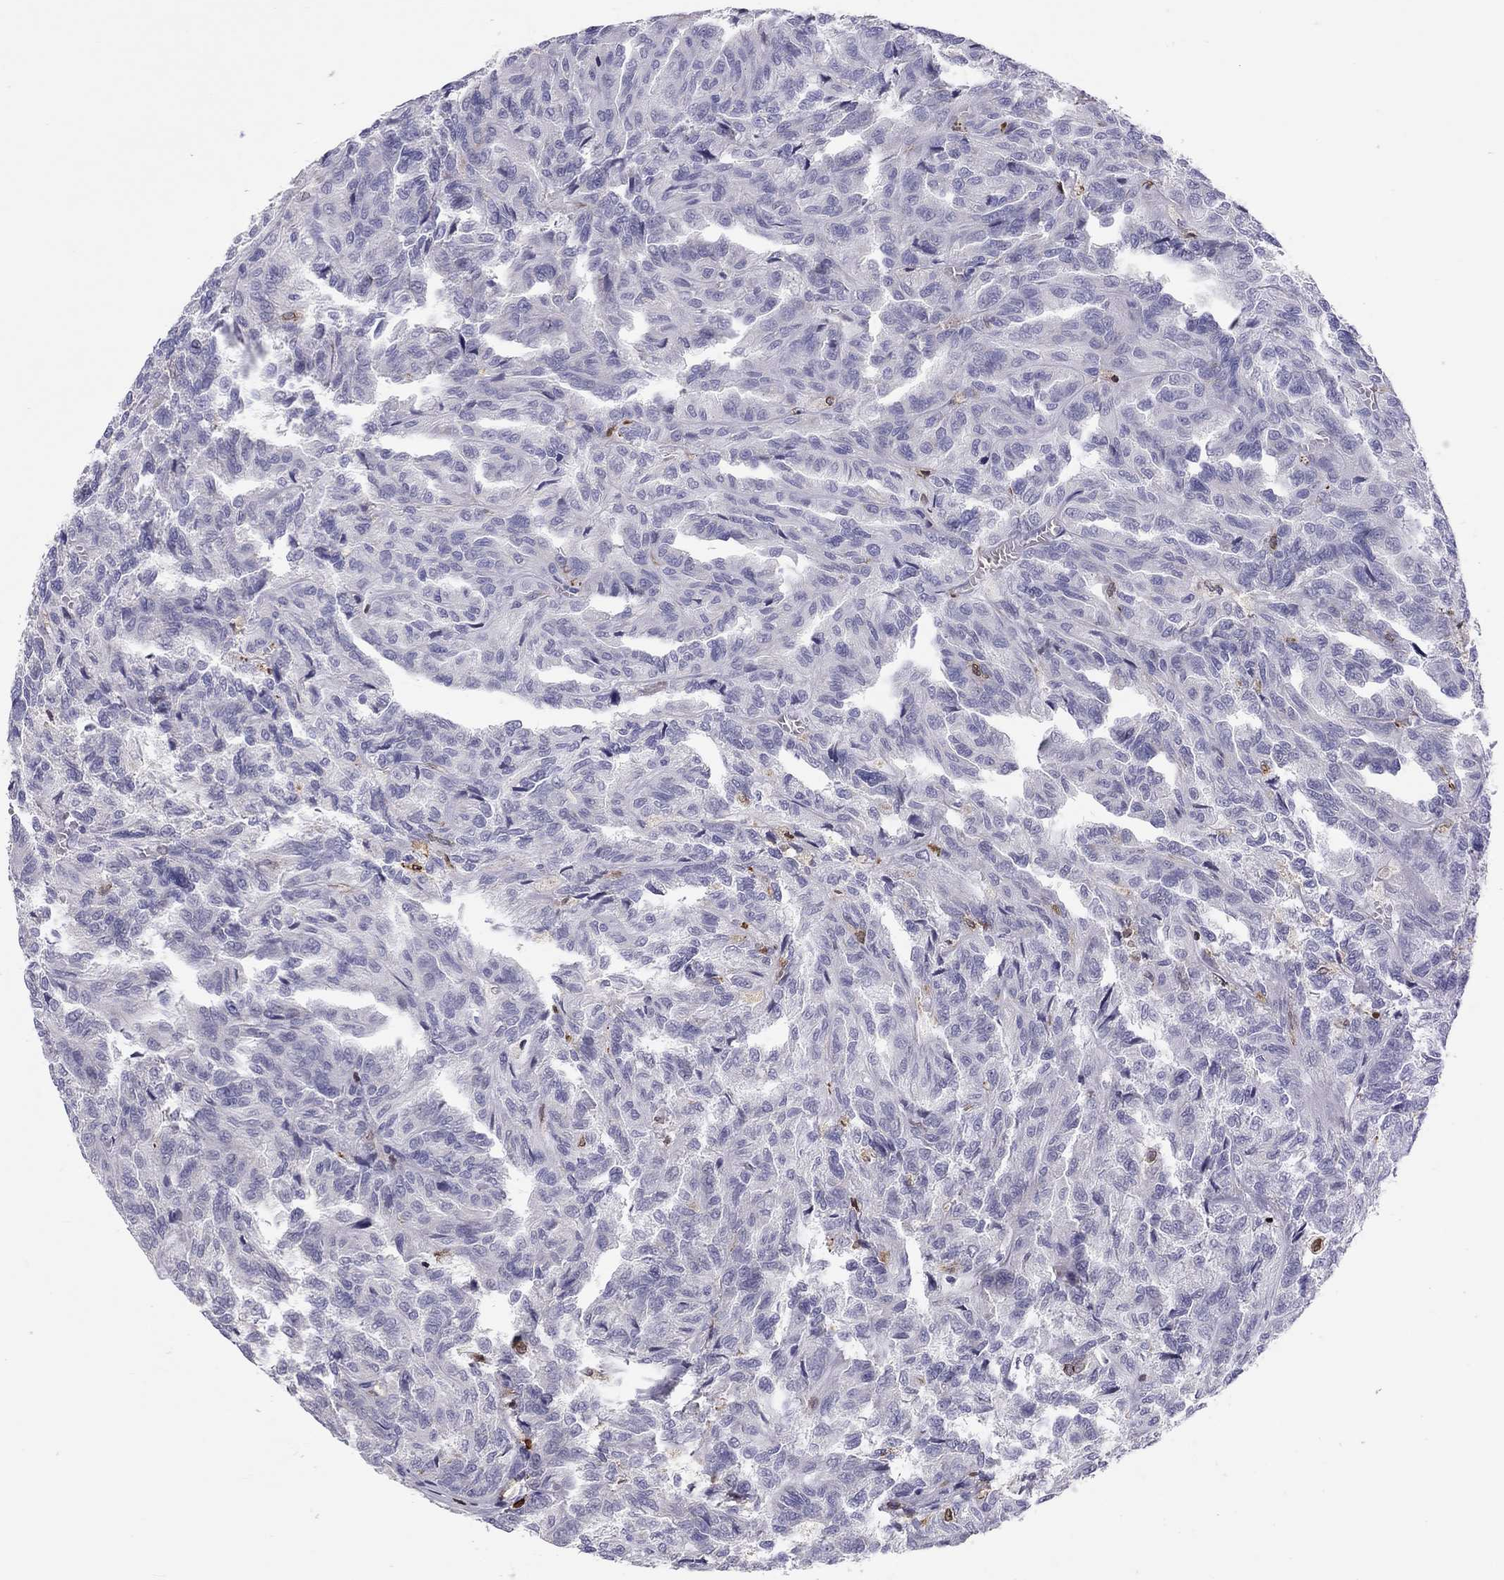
{"staining": {"intensity": "negative", "quantity": "none", "location": "none"}, "tissue": "renal cancer", "cell_type": "Tumor cells", "image_type": "cancer", "snomed": [{"axis": "morphology", "description": "Adenocarcinoma, NOS"}, {"axis": "topography", "description": "Kidney"}], "caption": "Tumor cells are negative for brown protein staining in renal adenocarcinoma. The staining was performed using DAB to visualize the protein expression in brown, while the nuclei were stained in blue with hematoxylin (Magnification: 20x).", "gene": "ADORA2A", "patient": {"sex": "male", "age": 79}}